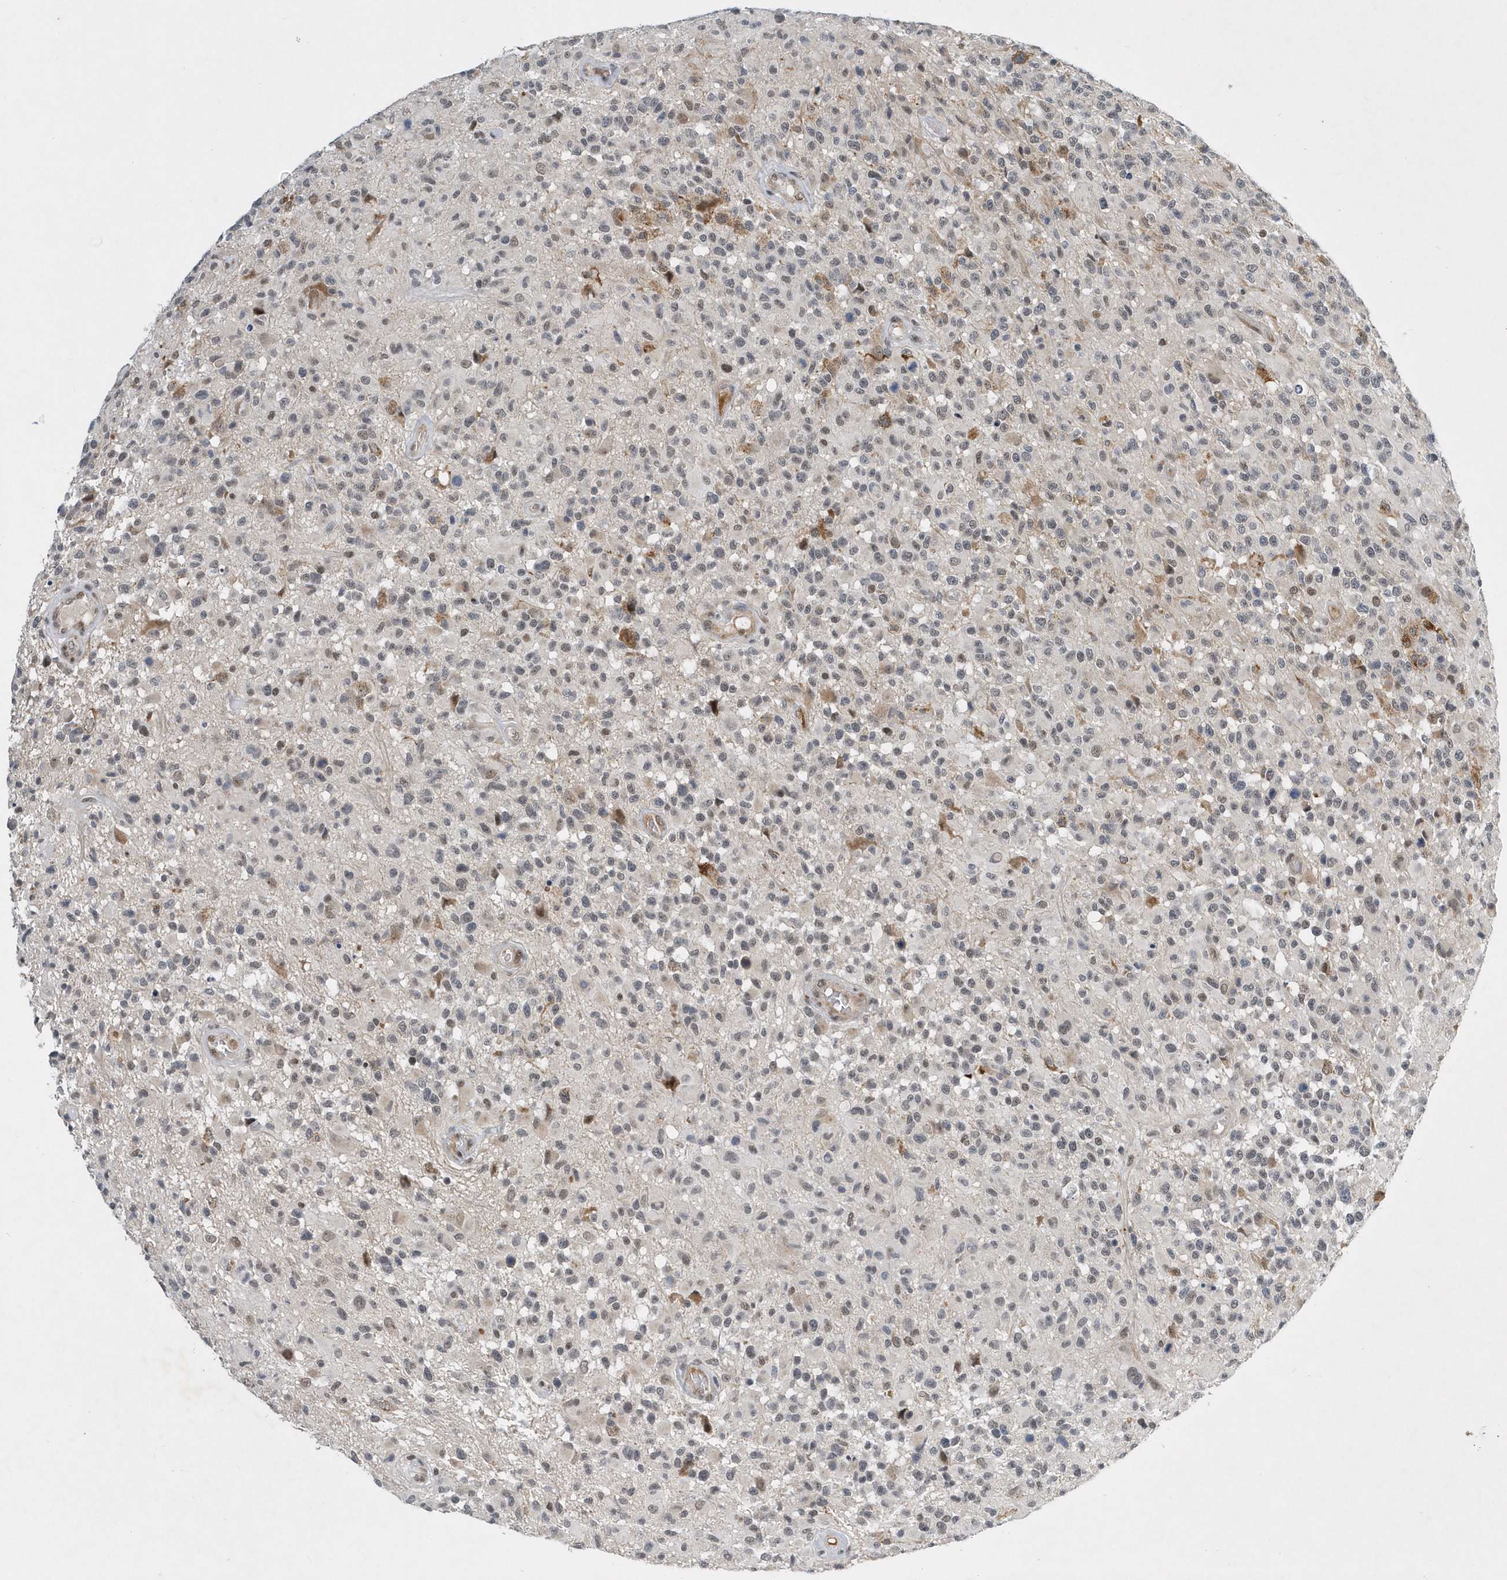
{"staining": {"intensity": "weak", "quantity": "<25%", "location": "nuclear"}, "tissue": "glioma", "cell_type": "Tumor cells", "image_type": "cancer", "snomed": [{"axis": "morphology", "description": "Glioma, malignant, High grade"}, {"axis": "morphology", "description": "Glioblastoma, NOS"}, {"axis": "topography", "description": "Brain"}], "caption": "Immunohistochemical staining of human high-grade glioma (malignant) exhibits no significant staining in tumor cells.", "gene": "FAM217A", "patient": {"sex": "male", "age": 60}}